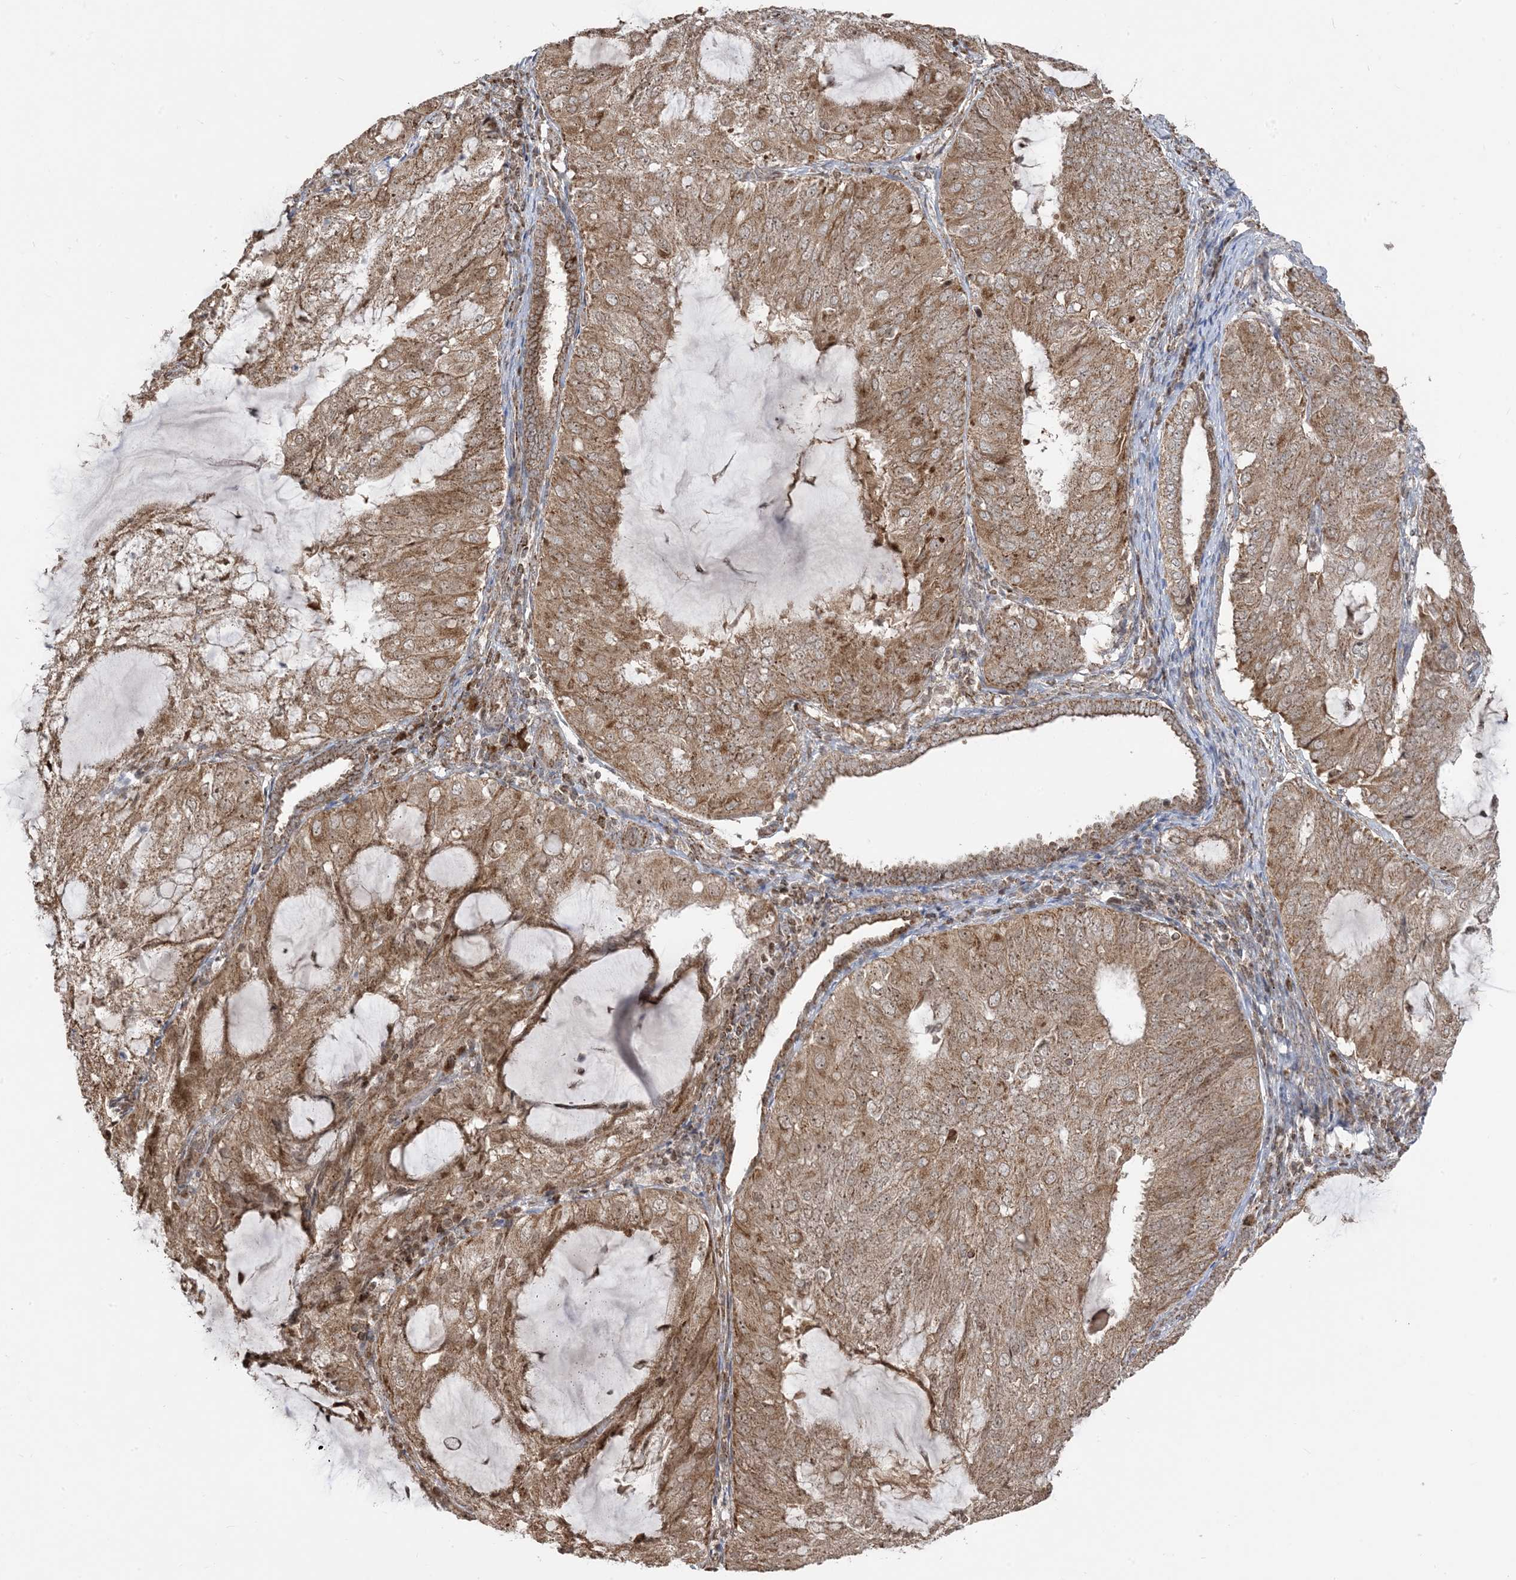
{"staining": {"intensity": "moderate", "quantity": ">75%", "location": "cytoplasmic/membranous,nuclear"}, "tissue": "endometrial cancer", "cell_type": "Tumor cells", "image_type": "cancer", "snomed": [{"axis": "morphology", "description": "Adenocarcinoma, NOS"}, {"axis": "topography", "description": "Endometrium"}], "caption": "An immunohistochemistry histopathology image of tumor tissue is shown. Protein staining in brown shows moderate cytoplasmic/membranous and nuclear positivity in endometrial cancer (adenocarcinoma) within tumor cells.", "gene": "MAPKBP1", "patient": {"sex": "female", "age": 81}}